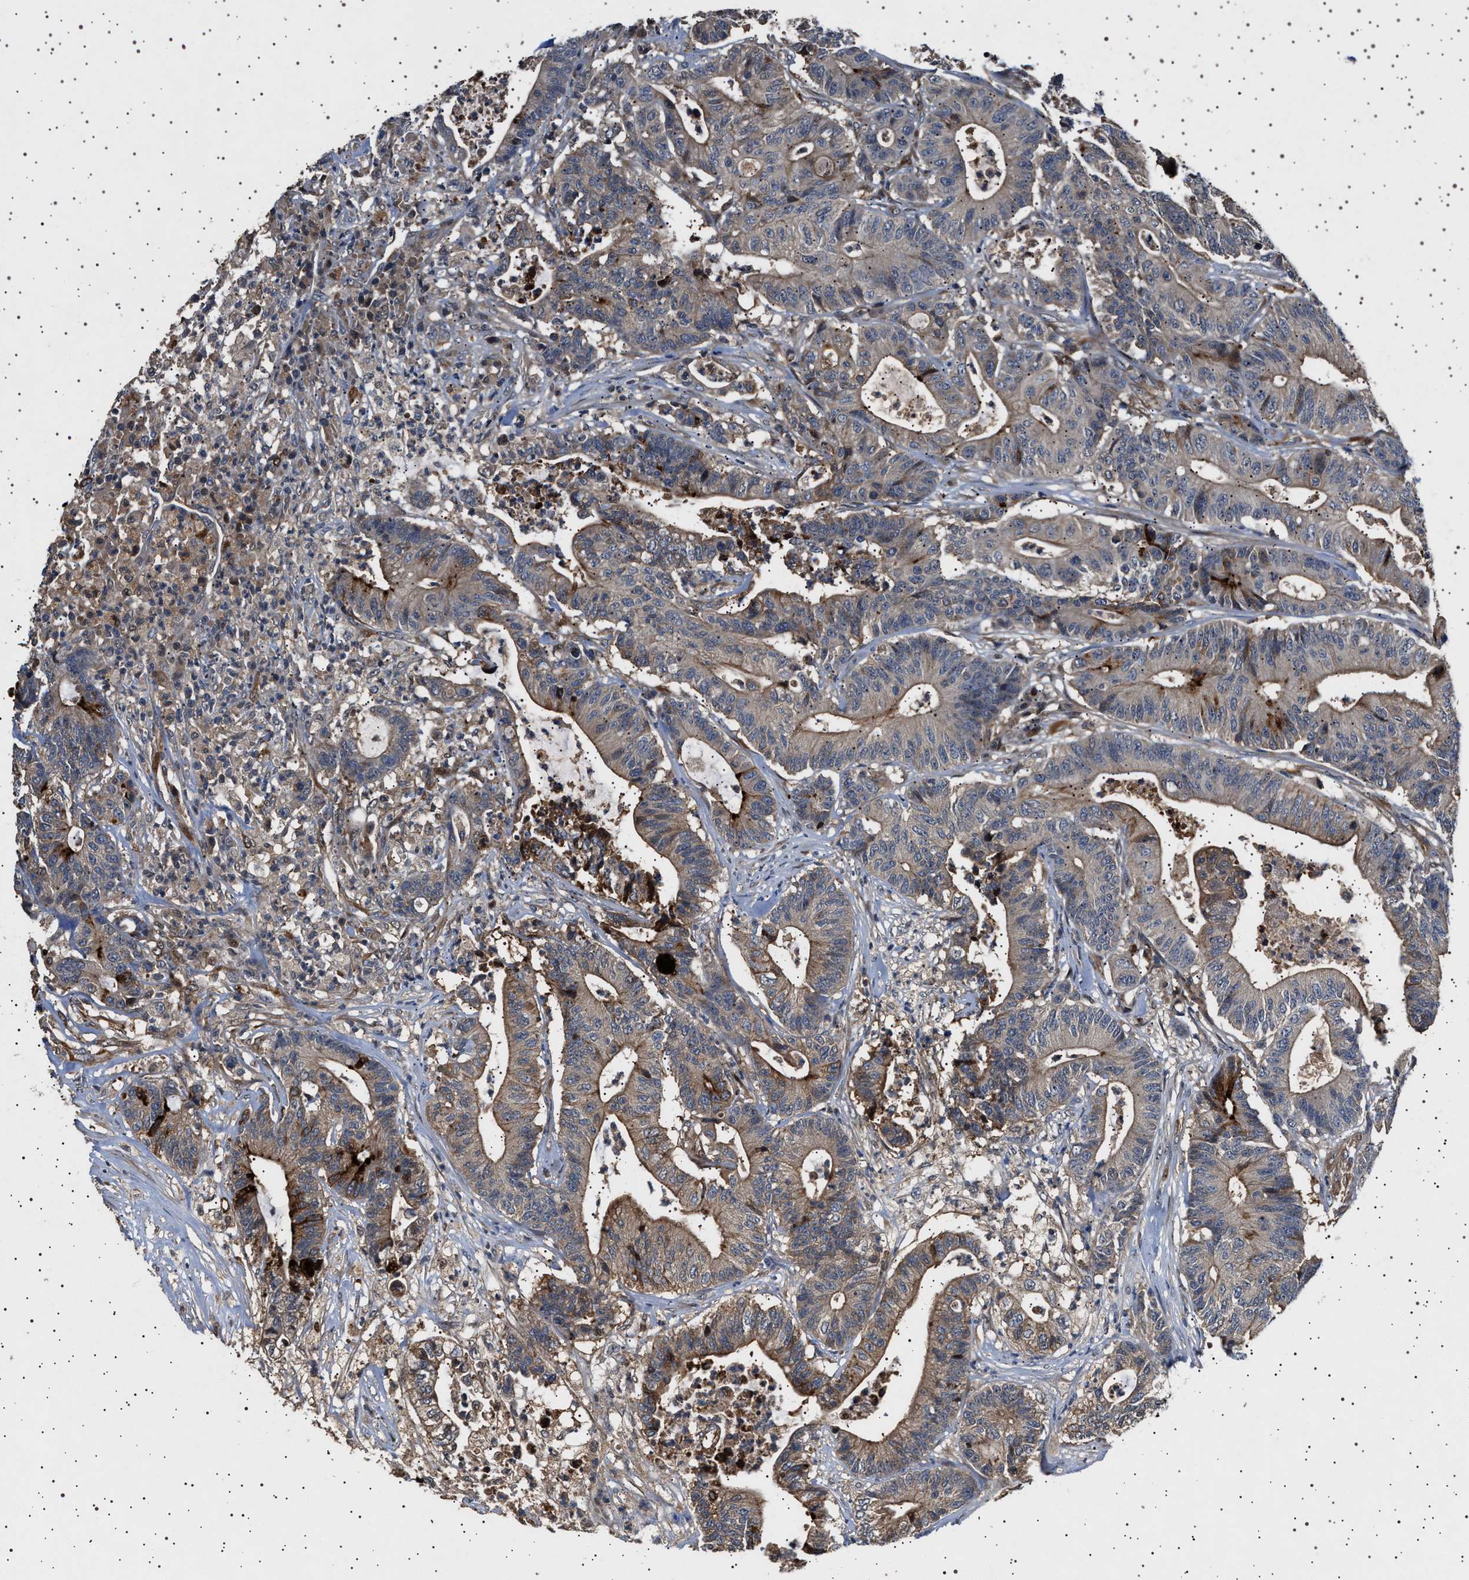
{"staining": {"intensity": "weak", "quantity": ">75%", "location": "cytoplasmic/membranous"}, "tissue": "colorectal cancer", "cell_type": "Tumor cells", "image_type": "cancer", "snomed": [{"axis": "morphology", "description": "Adenocarcinoma, NOS"}, {"axis": "topography", "description": "Colon"}], "caption": "A low amount of weak cytoplasmic/membranous staining is seen in approximately >75% of tumor cells in colorectal cancer (adenocarcinoma) tissue.", "gene": "GUCY1B1", "patient": {"sex": "female", "age": 84}}